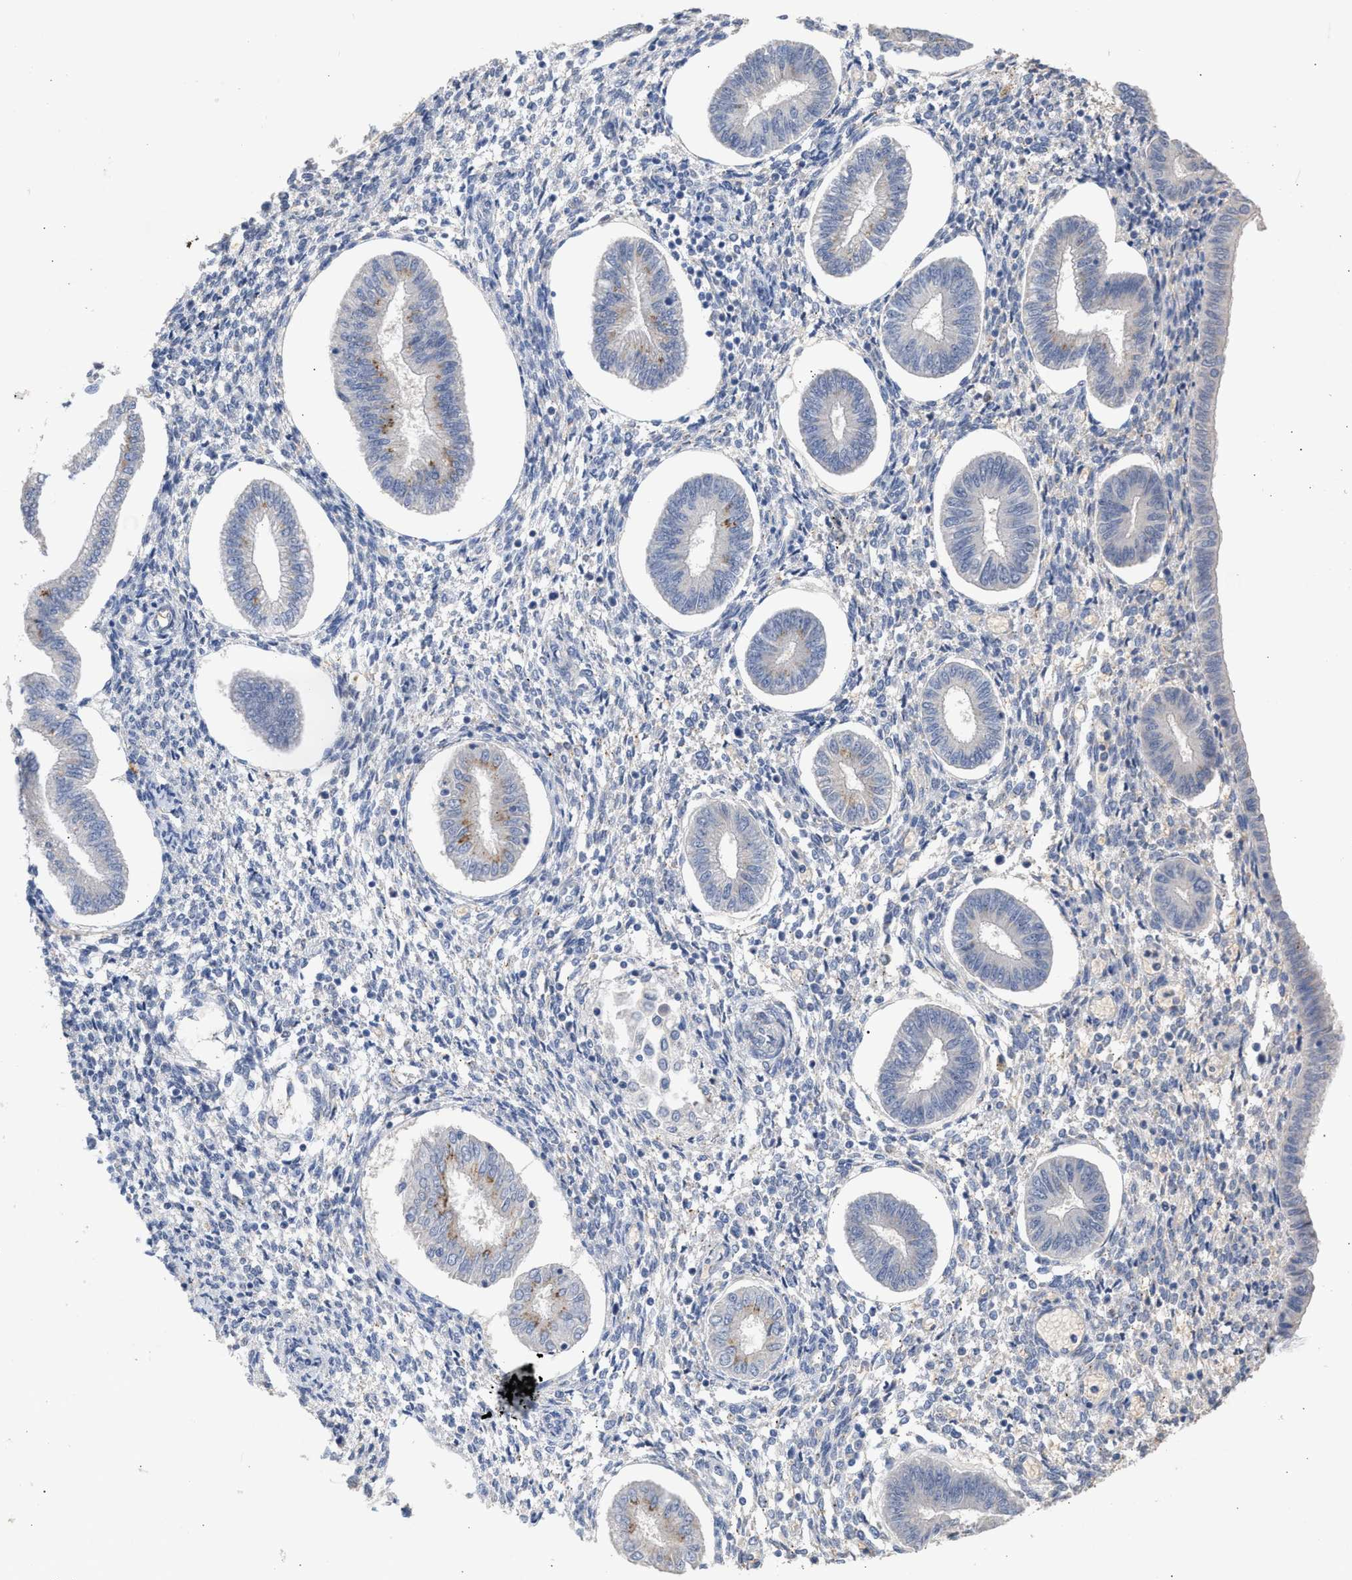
{"staining": {"intensity": "weak", "quantity": "25%-75%", "location": "cytoplasmic/membranous"}, "tissue": "endometrium", "cell_type": "Cells in endometrial stroma", "image_type": "normal", "snomed": [{"axis": "morphology", "description": "Normal tissue, NOS"}, {"axis": "topography", "description": "Endometrium"}], "caption": "A high-resolution micrograph shows immunohistochemistry staining of benign endometrium, which displays weak cytoplasmic/membranous expression in about 25%-75% of cells in endometrial stroma. The staining was performed using DAB (3,3'-diaminobenzidine) to visualize the protein expression in brown, while the nuclei were stained in blue with hematoxylin (Magnification: 20x).", "gene": "SELENOM", "patient": {"sex": "female", "age": 50}}